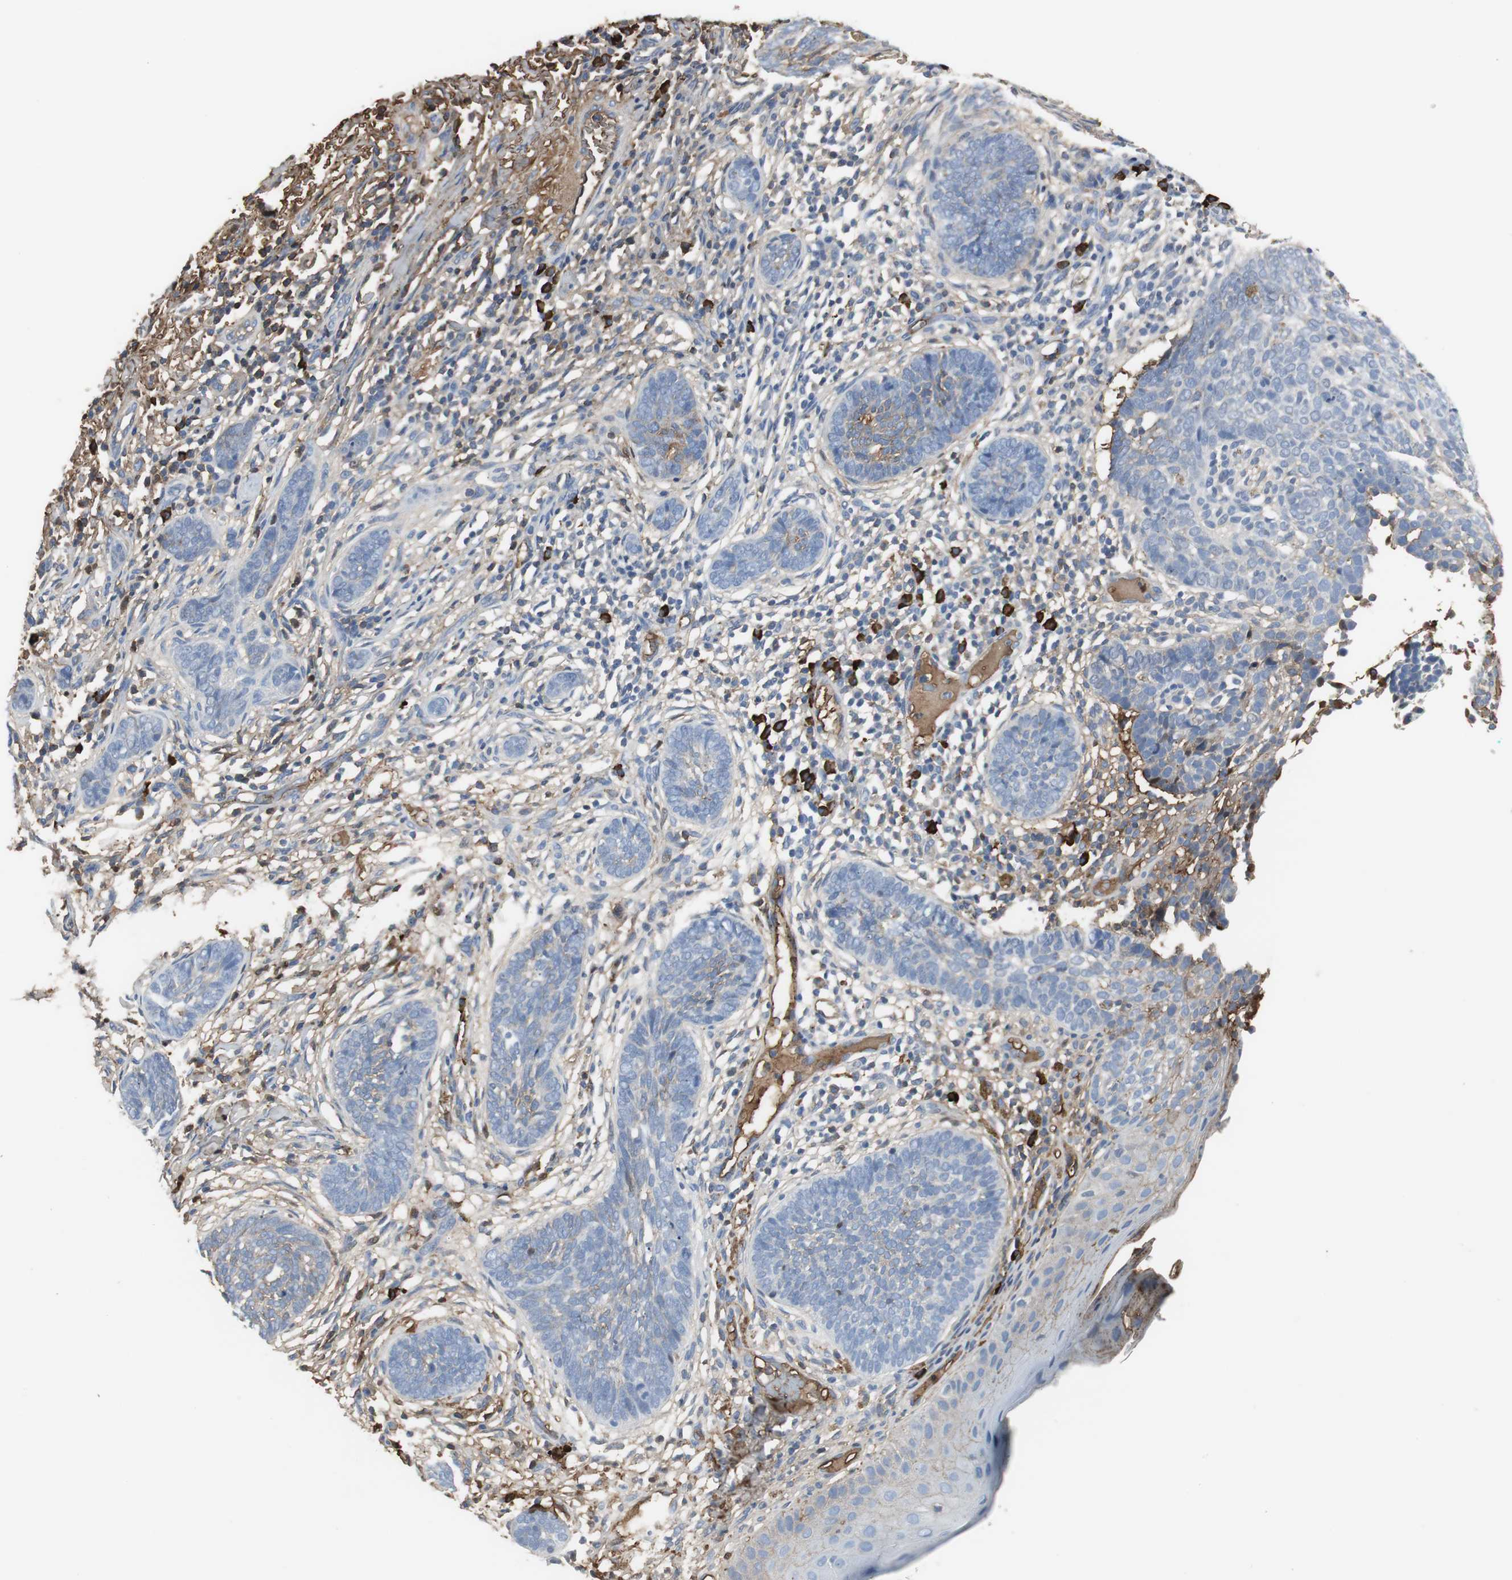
{"staining": {"intensity": "weak", "quantity": ">75%", "location": "cytoplasmic/membranous"}, "tissue": "skin cancer", "cell_type": "Tumor cells", "image_type": "cancer", "snomed": [{"axis": "morphology", "description": "Normal tissue, NOS"}, {"axis": "morphology", "description": "Basal cell carcinoma"}, {"axis": "topography", "description": "Skin"}], "caption": "Approximately >75% of tumor cells in skin cancer (basal cell carcinoma) exhibit weak cytoplasmic/membranous protein staining as visualized by brown immunohistochemical staining.", "gene": "IGHA1", "patient": {"sex": "male", "age": 87}}